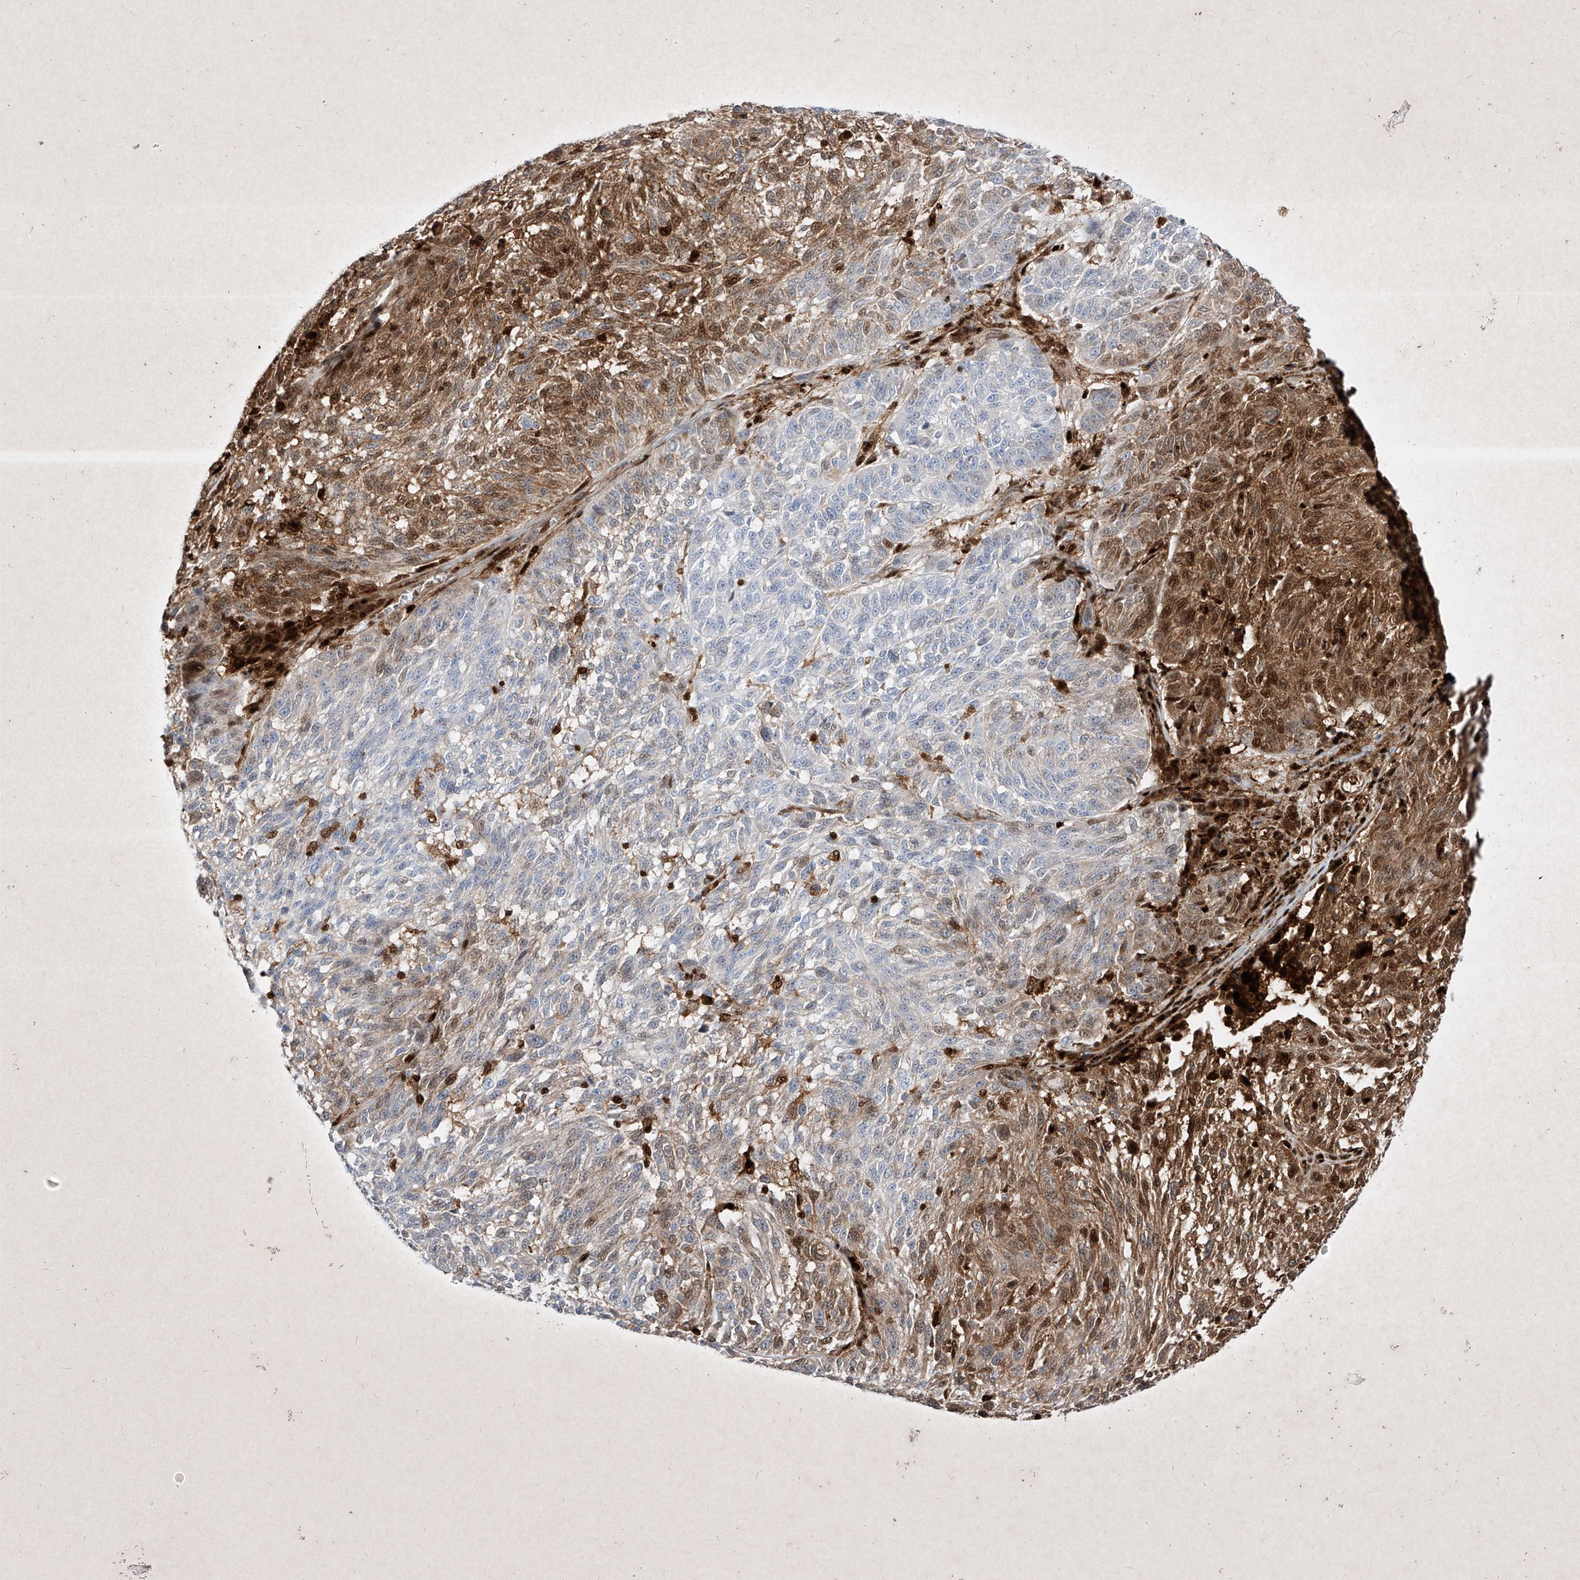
{"staining": {"intensity": "moderate", "quantity": "25%-75%", "location": "cytoplasmic/membranous,nuclear"}, "tissue": "melanoma", "cell_type": "Tumor cells", "image_type": "cancer", "snomed": [{"axis": "morphology", "description": "Malignant melanoma, NOS"}, {"axis": "topography", "description": "Skin"}], "caption": "This is a micrograph of immunohistochemistry staining of melanoma, which shows moderate positivity in the cytoplasmic/membranous and nuclear of tumor cells.", "gene": "PSMB10", "patient": {"sex": "male", "age": 53}}